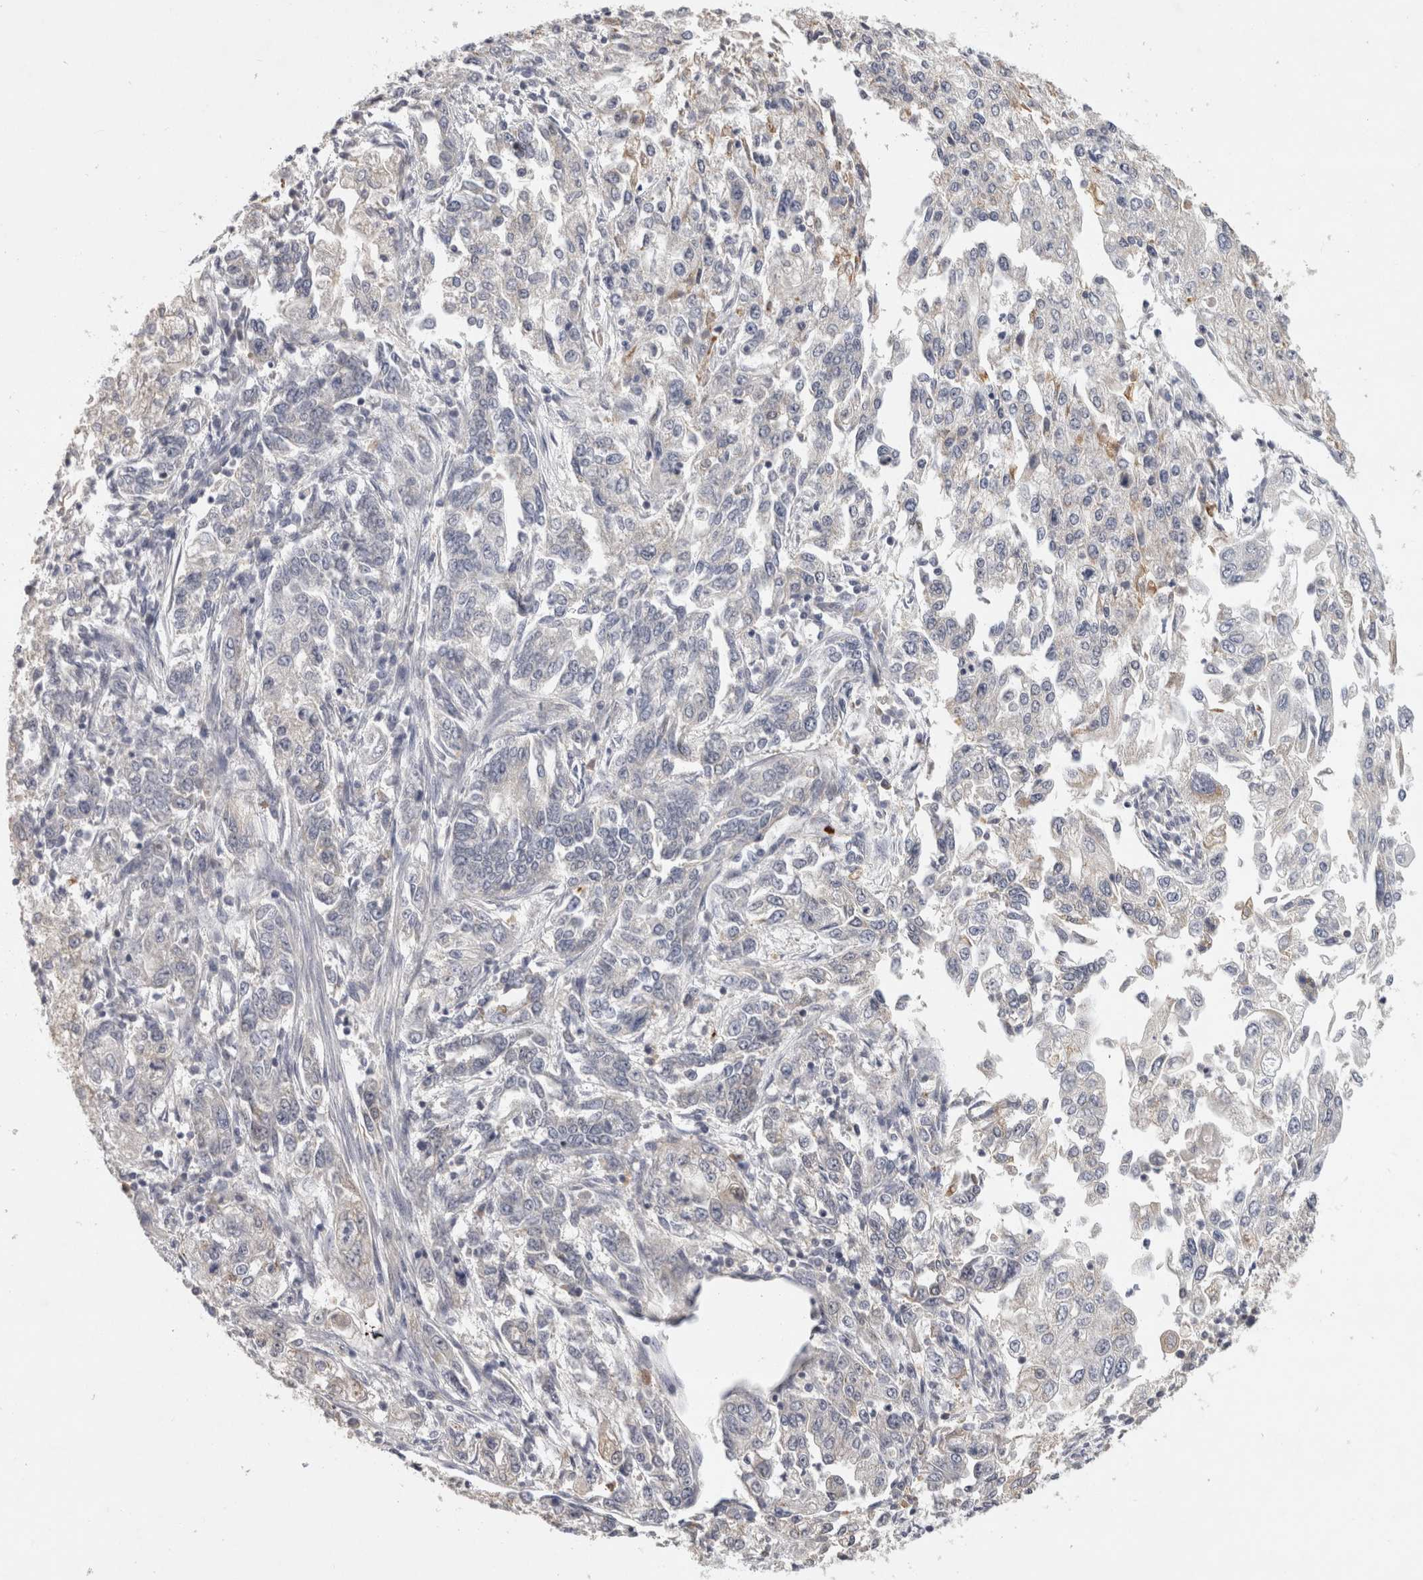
{"staining": {"intensity": "negative", "quantity": "none", "location": "none"}, "tissue": "endometrial cancer", "cell_type": "Tumor cells", "image_type": "cancer", "snomed": [{"axis": "morphology", "description": "Adenocarcinoma, NOS"}, {"axis": "topography", "description": "Endometrium"}], "caption": "IHC of endometrial cancer demonstrates no positivity in tumor cells.", "gene": "ACAT2", "patient": {"sex": "female", "age": 49}}